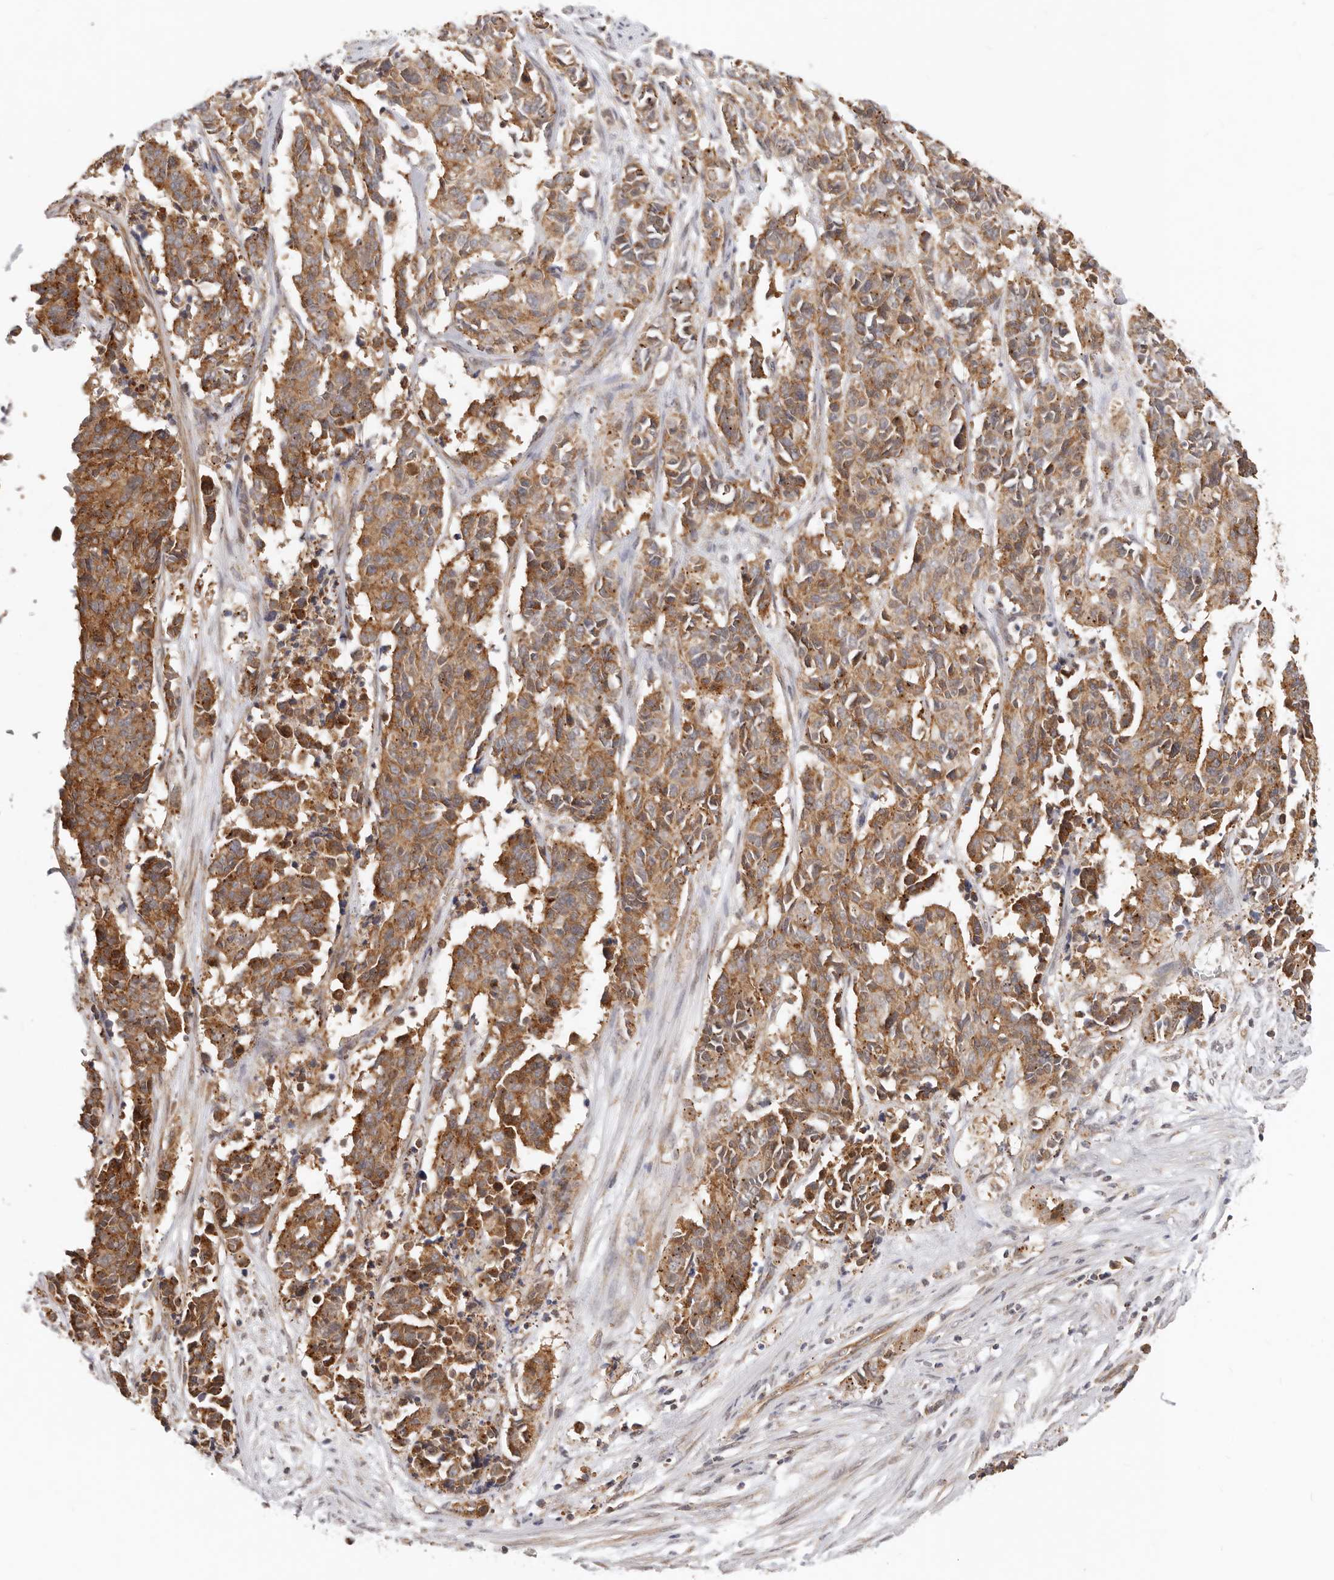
{"staining": {"intensity": "moderate", "quantity": ">75%", "location": "cytoplasmic/membranous"}, "tissue": "cervical cancer", "cell_type": "Tumor cells", "image_type": "cancer", "snomed": [{"axis": "morphology", "description": "Normal tissue, NOS"}, {"axis": "morphology", "description": "Squamous cell carcinoma, NOS"}, {"axis": "topography", "description": "Cervix"}], "caption": "Cervical cancer (squamous cell carcinoma) stained with a brown dye demonstrates moderate cytoplasmic/membranous positive staining in about >75% of tumor cells.", "gene": "USP49", "patient": {"sex": "female", "age": 35}}